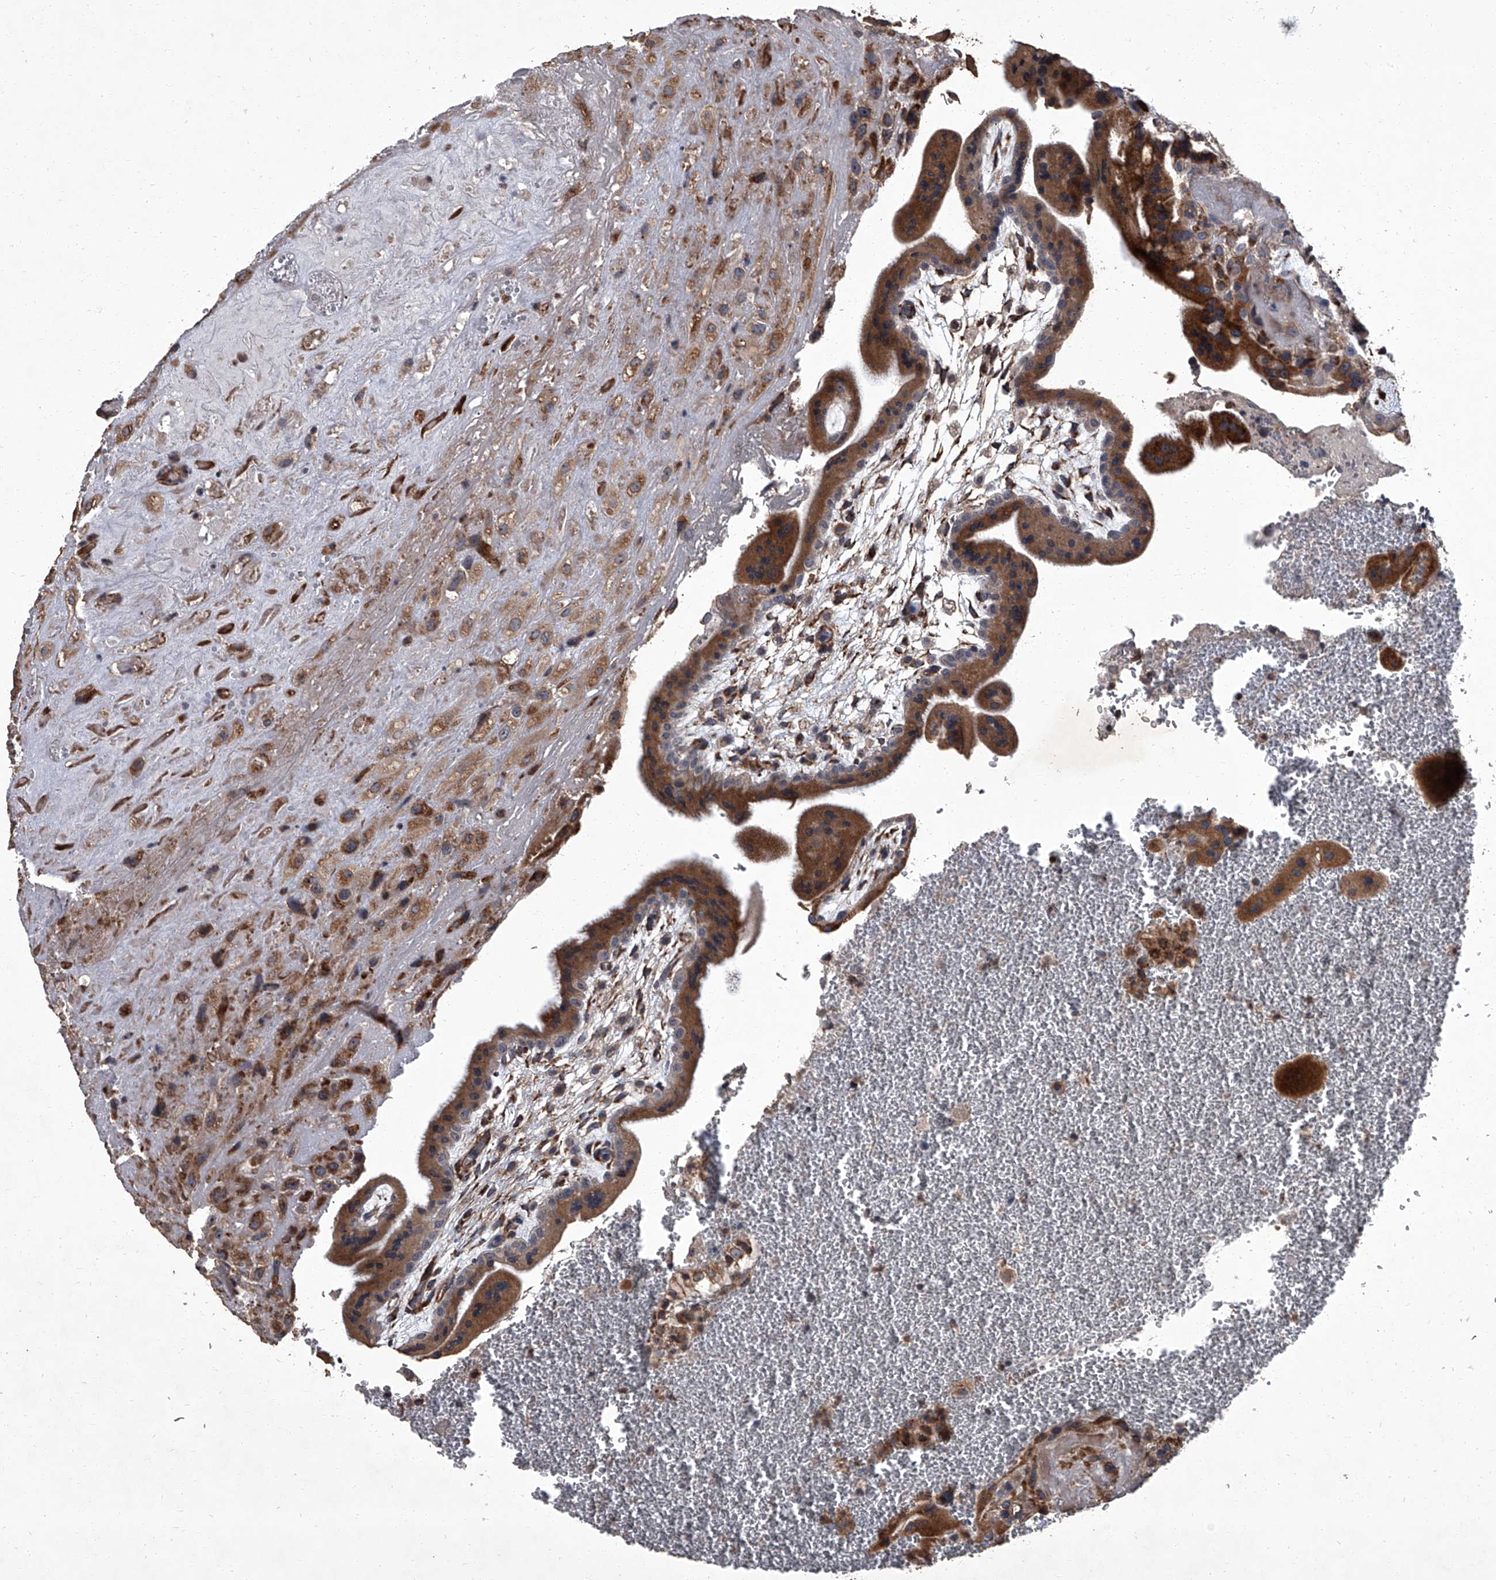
{"staining": {"intensity": "strong", "quantity": "25%-75%", "location": "cytoplasmic/membranous"}, "tissue": "placenta", "cell_type": "Decidual cells", "image_type": "normal", "snomed": [{"axis": "morphology", "description": "Normal tissue, NOS"}, {"axis": "topography", "description": "Placenta"}], "caption": "About 25%-75% of decidual cells in normal placenta show strong cytoplasmic/membranous protein expression as visualized by brown immunohistochemical staining.", "gene": "SIRT4", "patient": {"sex": "female", "age": 35}}